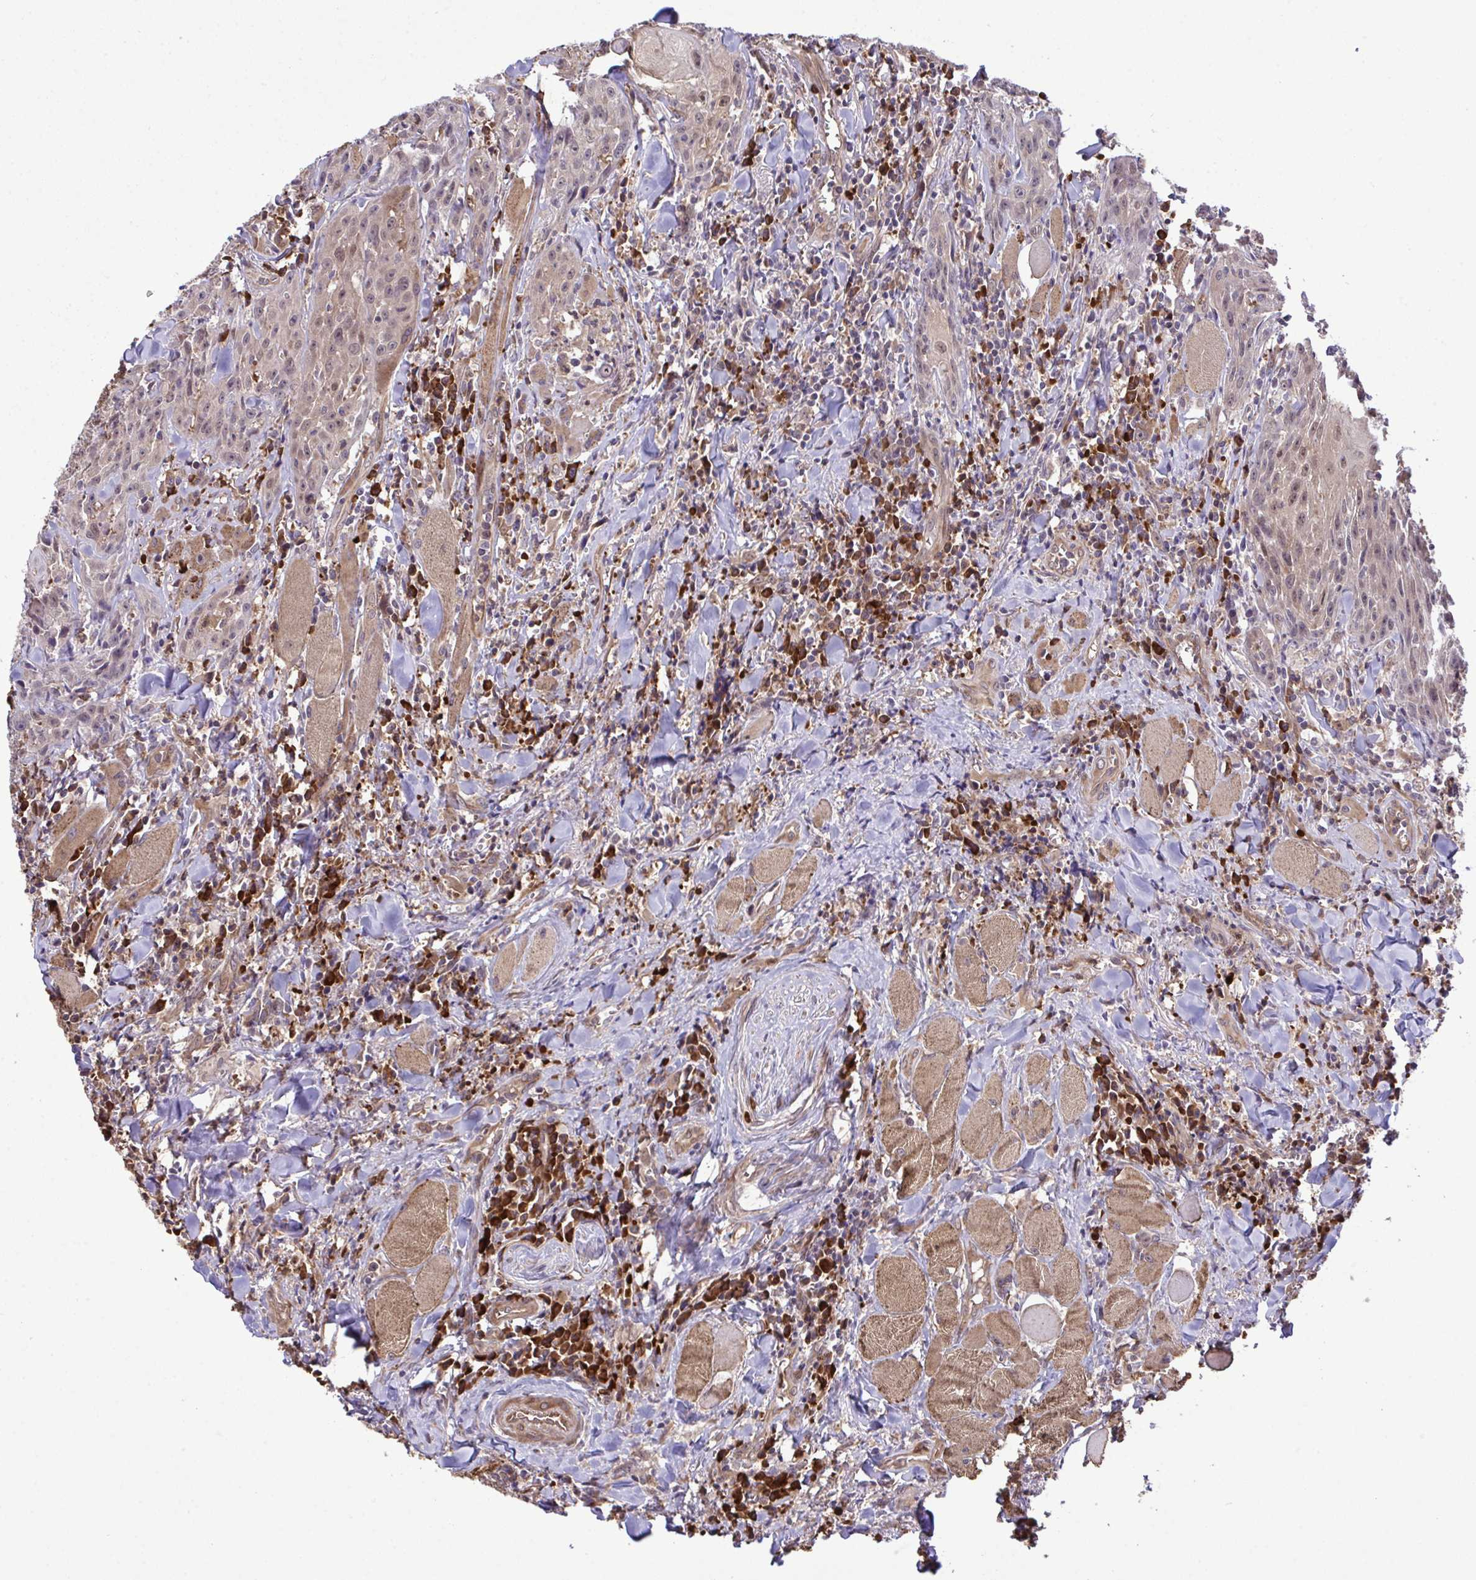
{"staining": {"intensity": "weak", "quantity": "25%-75%", "location": "cytoplasmic/membranous,nuclear"}, "tissue": "head and neck cancer", "cell_type": "Tumor cells", "image_type": "cancer", "snomed": [{"axis": "morphology", "description": "Normal tissue, NOS"}, {"axis": "morphology", "description": "Squamous cell carcinoma, NOS"}, {"axis": "topography", "description": "Oral tissue"}, {"axis": "topography", "description": "Head-Neck"}], "caption": "The photomicrograph demonstrates immunohistochemical staining of head and neck cancer. There is weak cytoplasmic/membranous and nuclear positivity is appreciated in about 25%-75% of tumor cells.", "gene": "CMPK1", "patient": {"sex": "female", "age": 70}}